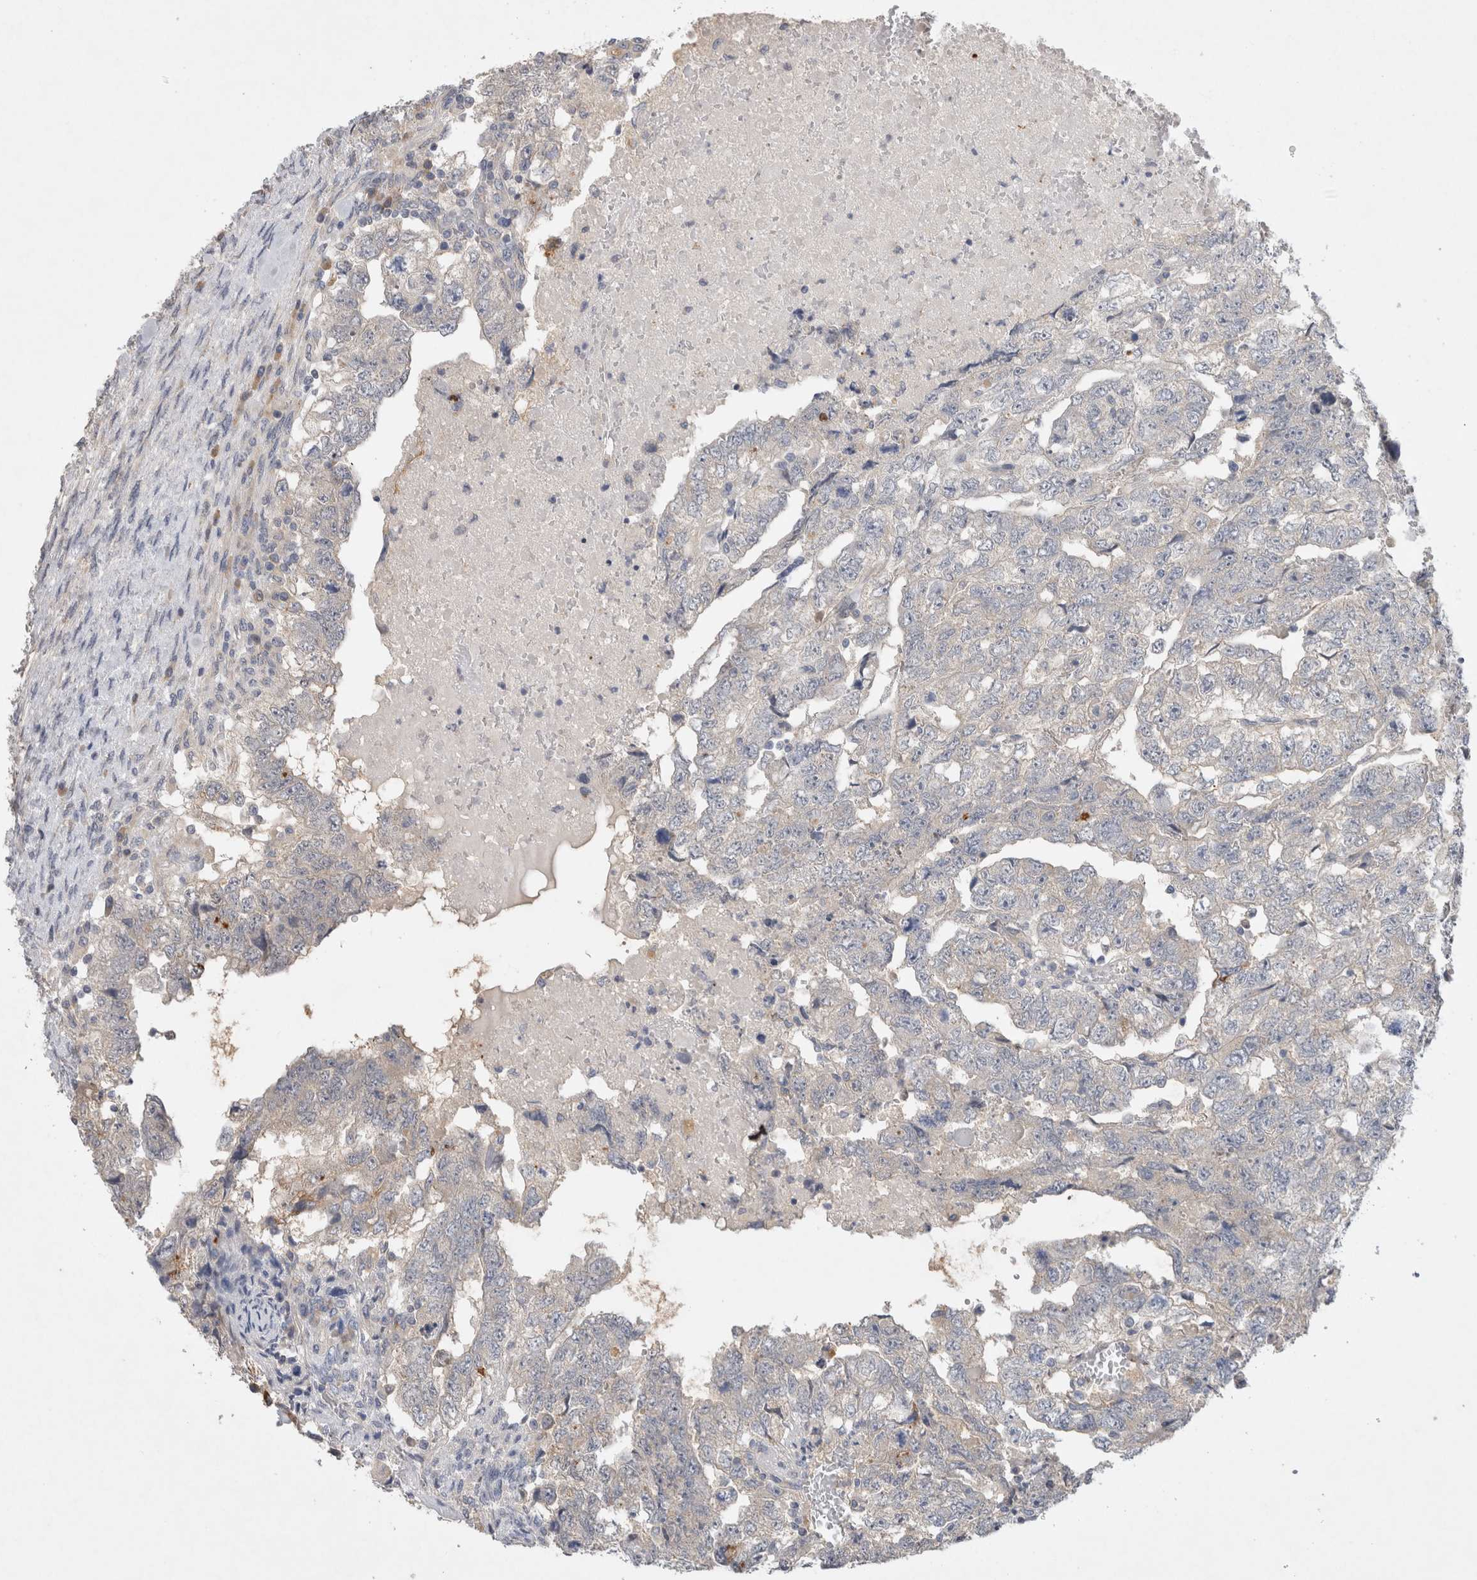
{"staining": {"intensity": "negative", "quantity": "none", "location": "none"}, "tissue": "testis cancer", "cell_type": "Tumor cells", "image_type": "cancer", "snomed": [{"axis": "morphology", "description": "Carcinoma, Embryonal, NOS"}, {"axis": "topography", "description": "Testis"}], "caption": "DAB immunohistochemical staining of human testis cancer (embryonal carcinoma) reveals no significant staining in tumor cells.", "gene": "GAS1", "patient": {"sex": "male", "age": 36}}